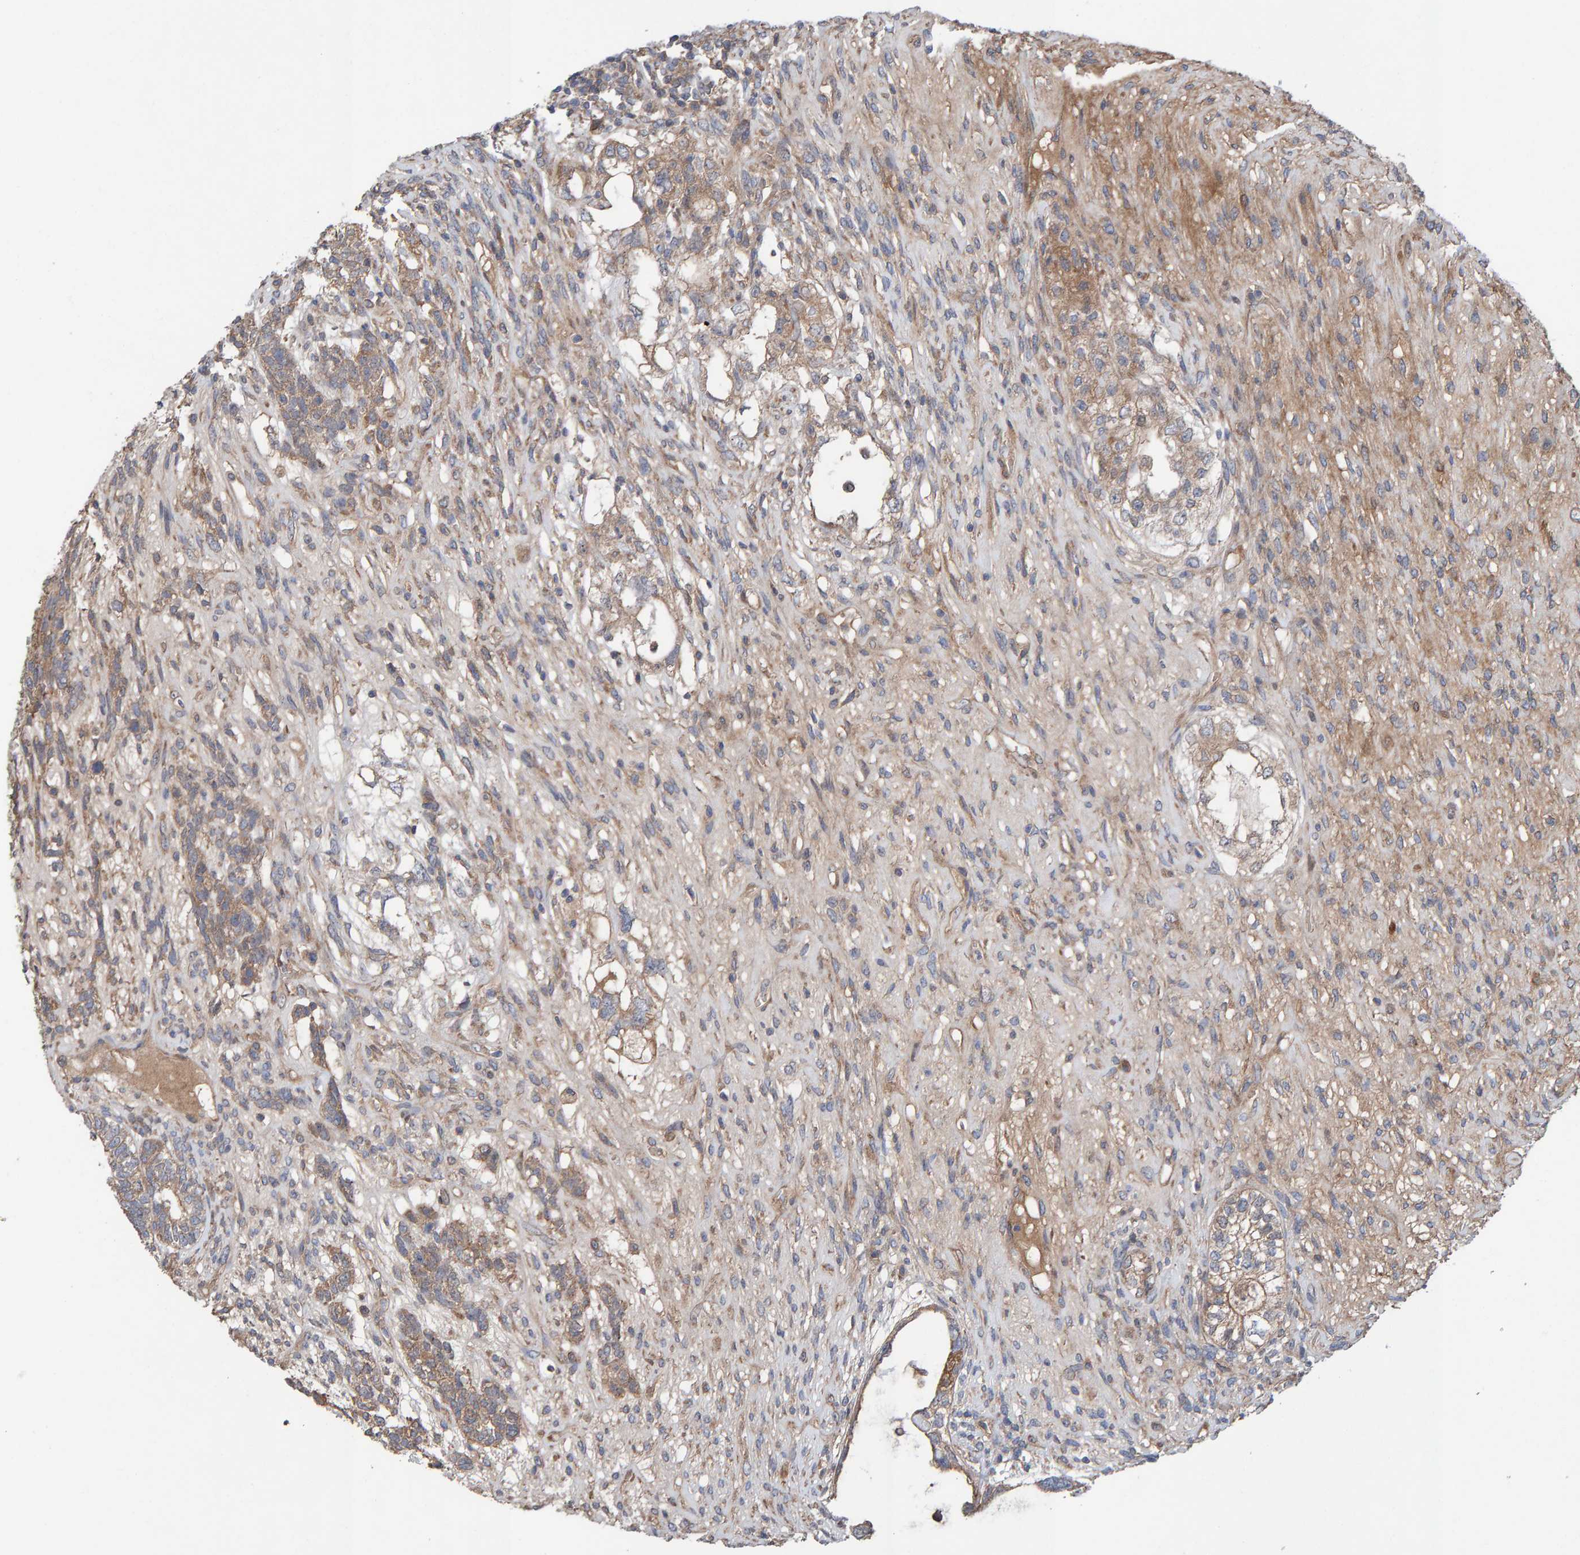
{"staining": {"intensity": "moderate", "quantity": ">75%", "location": "cytoplasmic/membranous"}, "tissue": "testis cancer", "cell_type": "Tumor cells", "image_type": "cancer", "snomed": [{"axis": "morphology", "description": "Seminoma, NOS"}, {"axis": "topography", "description": "Testis"}], "caption": "High-power microscopy captured an IHC histopathology image of testis seminoma, revealing moderate cytoplasmic/membranous positivity in about >75% of tumor cells.", "gene": "LRSAM1", "patient": {"sex": "male", "age": 28}}